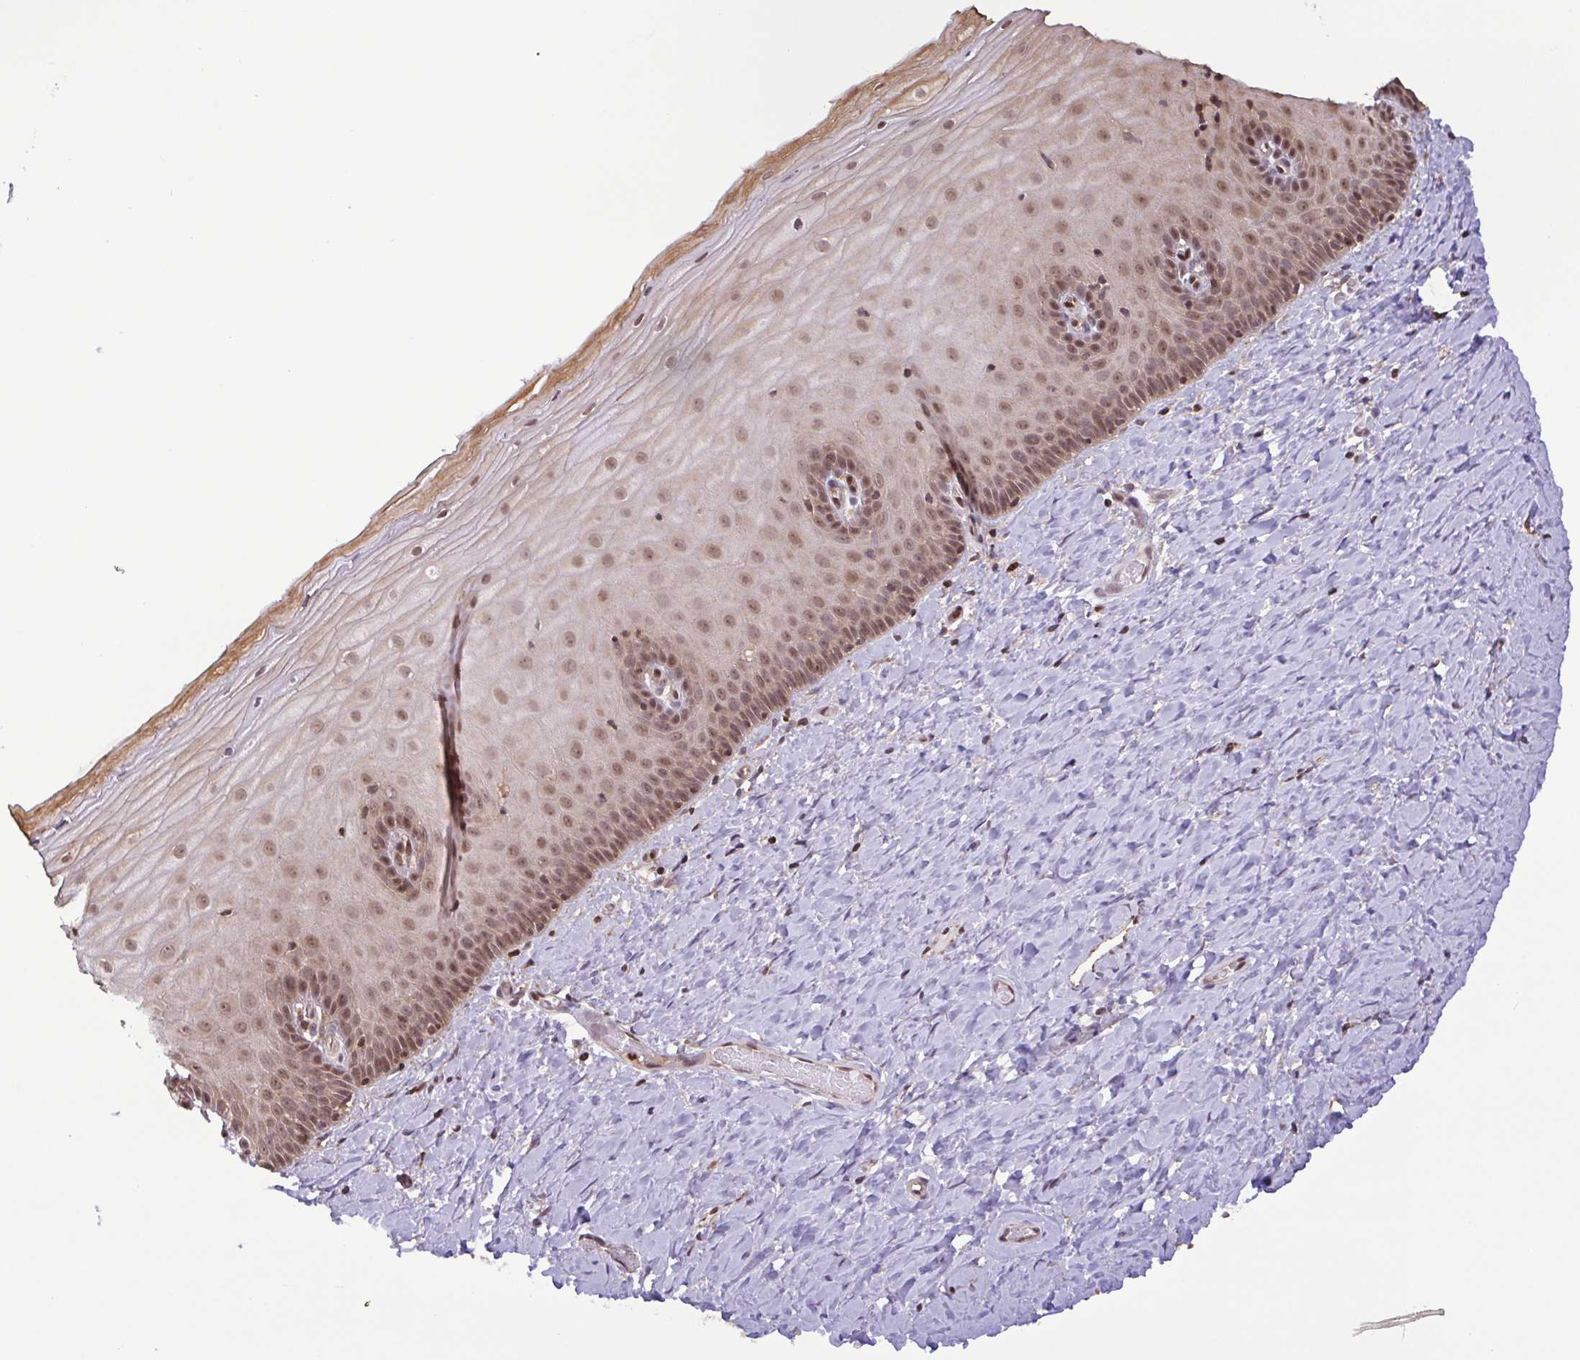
{"staining": {"intensity": "strong", "quantity": ">75%", "location": "nuclear"}, "tissue": "cervix", "cell_type": "Glandular cells", "image_type": "normal", "snomed": [{"axis": "morphology", "description": "Normal tissue, NOS"}, {"axis": "topography", "description": "Cervix"}], "caption": "Benign cervix reveals strong nuclear expression in about >75% of glandular cells.", "gene": "CHMP1B", "patient": {"sex": "female", "age": 37}}